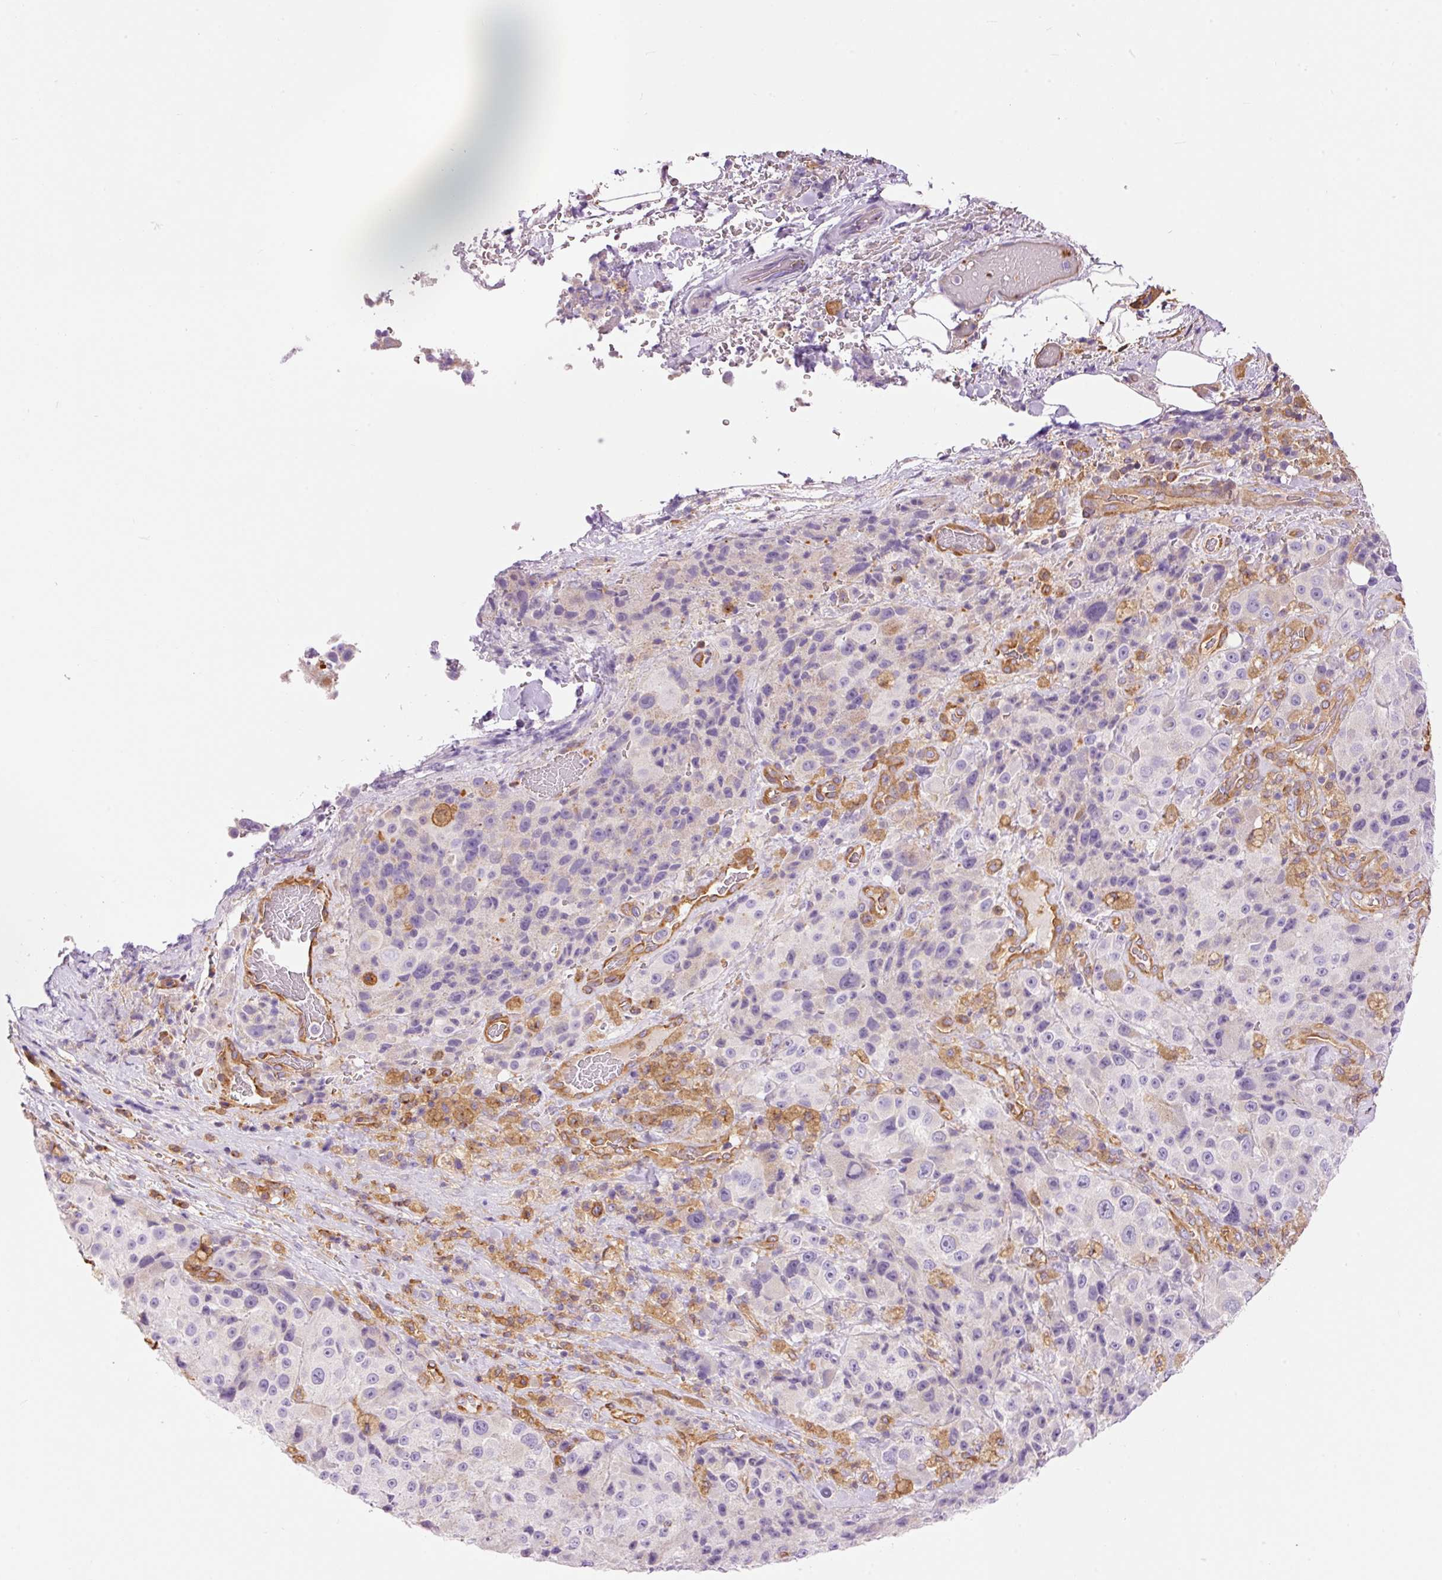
{"staining": {"intensity": "negative", "quantity": "none", "location": "none"}, "tissue": "melanoma", "cell_type": "Tumor cells", "image_type": "cancer", "snomed": [{"axis": "morphology", "description": "Malignant melanoma, Metastatic site"}, {"axis": "topography", "description": "Lymph node"}], "caption": "Tumor cells are negative for brown protein staining in malignant melanoma (metastatic site).", "gene": "IL10RB", "patient": {"sex": "male", "age": 62}}